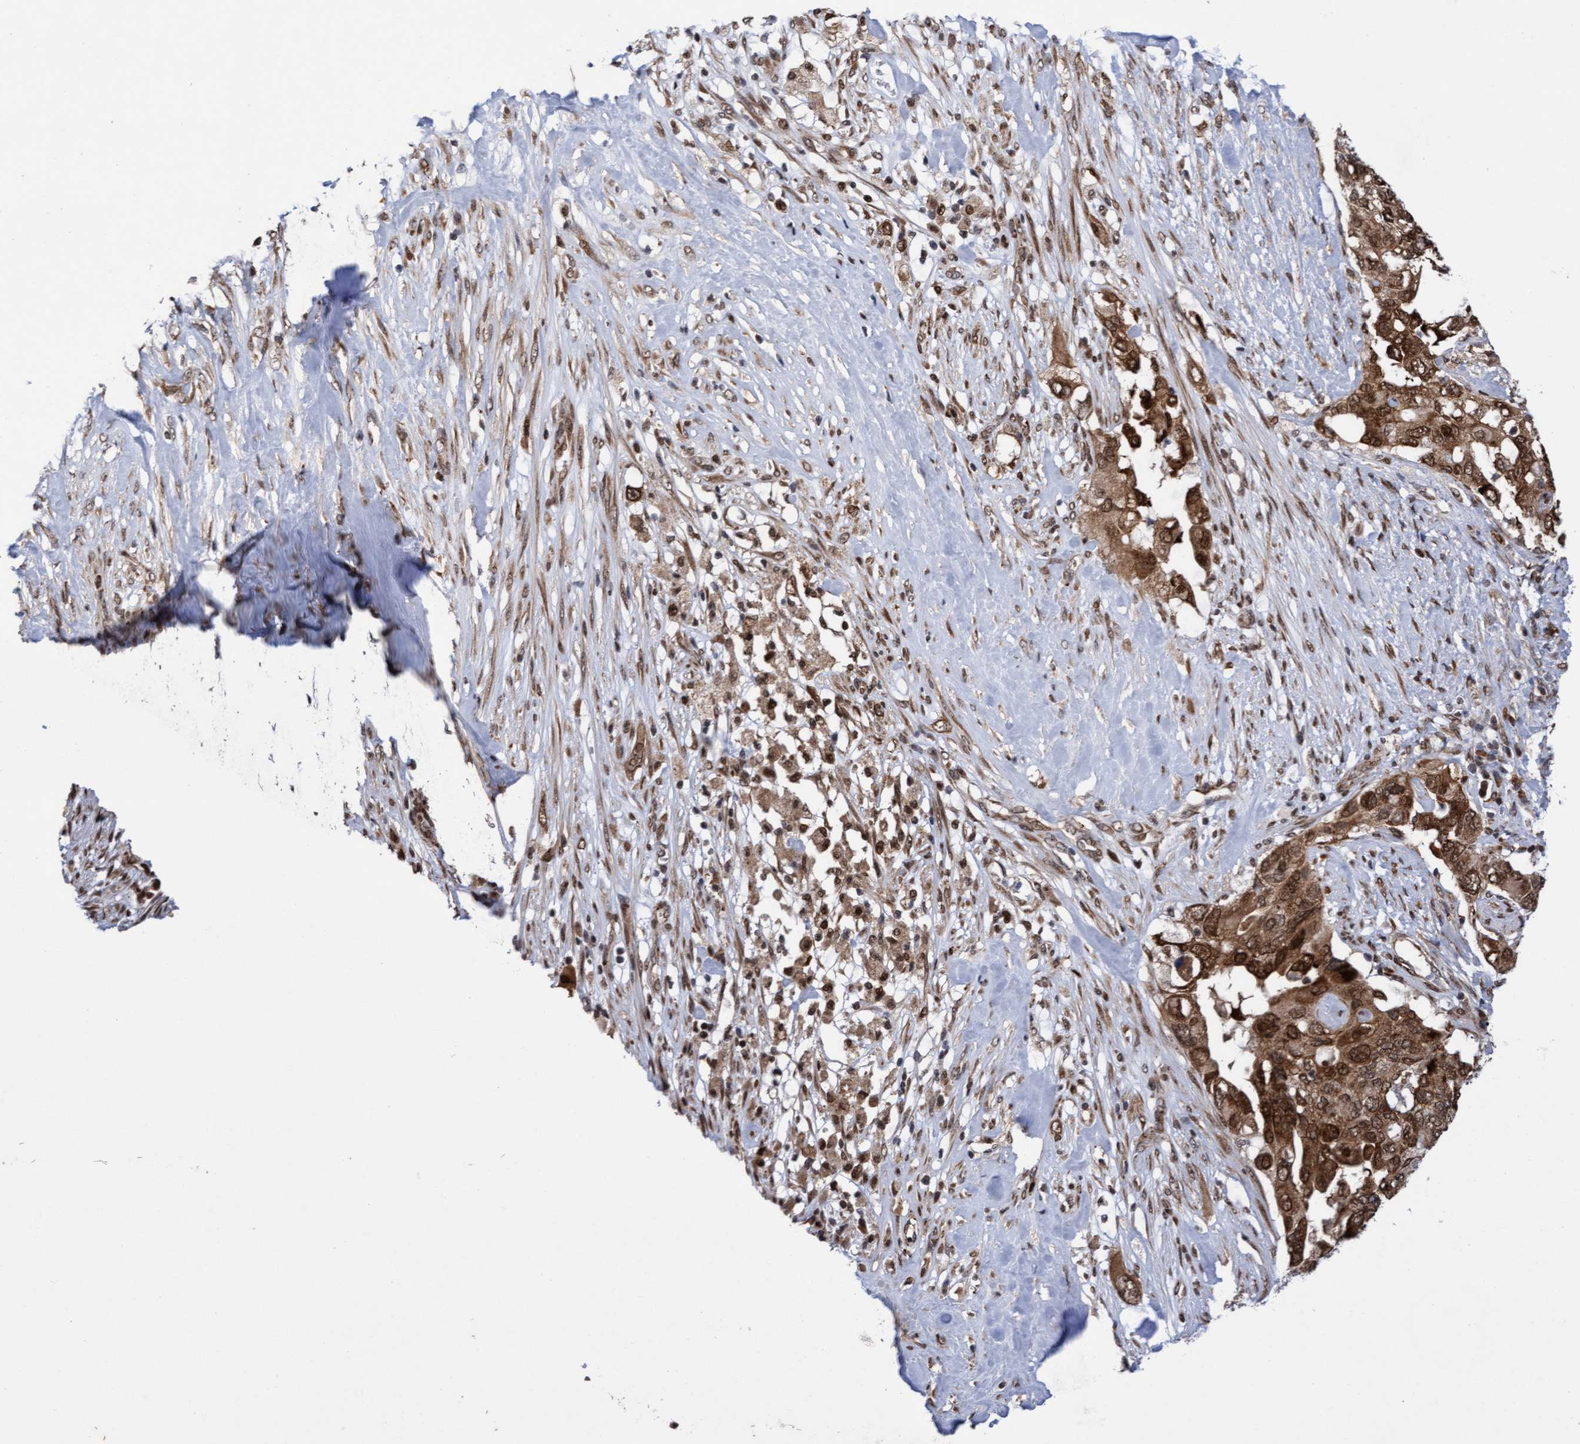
{"staining": {"intensity": "strong", "quantity": ">75%", "location": "cytoplasmic/membranous,nuclear"}, "tissue": "pancreatic cancer", "cell_type": "Tumor cells", "image_type": "cancer", "snomed": [{"axis": "morphology", "description": "Adenocarcinoma, NOS"}, {"axis": "topography", "description": "Pancreas"}], "caption": "Immunohistochemical staining of human pancreatic adenocarcinoma shows high levels of strong cytoplasmic/membranous and nuclear protein staining in approximately >75% of tumor cells.", "gene": "TANC2", "patient": {"sex": "female", "age": 56}}